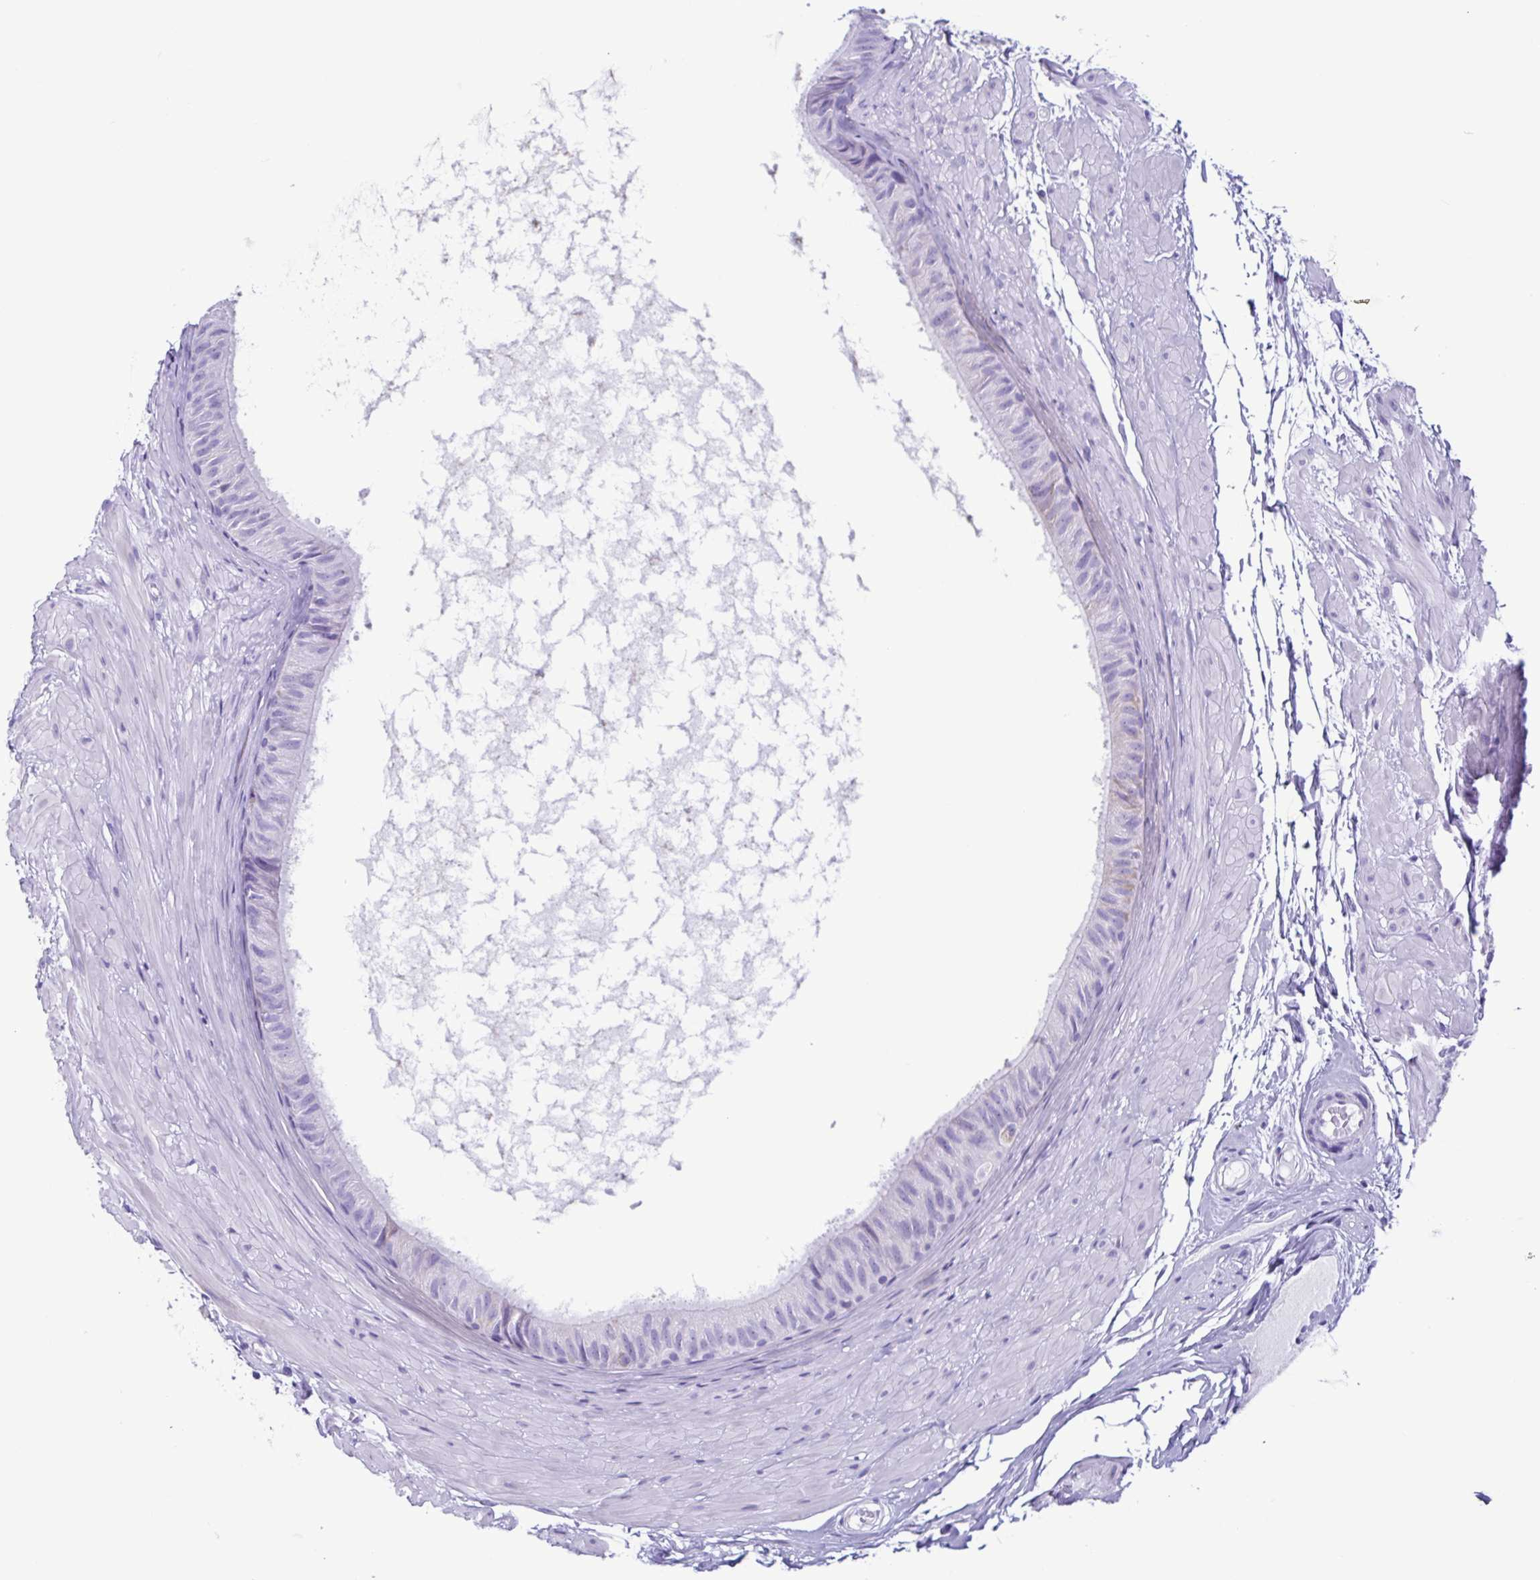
{"staining": {"intensity": "negative", "quantity": "none", "location": "none"}, "tissue": "epididymis", "cell_type": "Glandular cells", "image_type": "normal", "snomed": [{"axis": "morphology", "description": "Normal tissue, NOS"}, {"axis": "topography", "description": "Epididymis"}], "caption": "Glandular cells show no significant expression in normal epididymis. (DAB immunohistochemistry, high magnification).", "gene": "ACTRT3", "patient": {"sex": "male", "age": 33}}